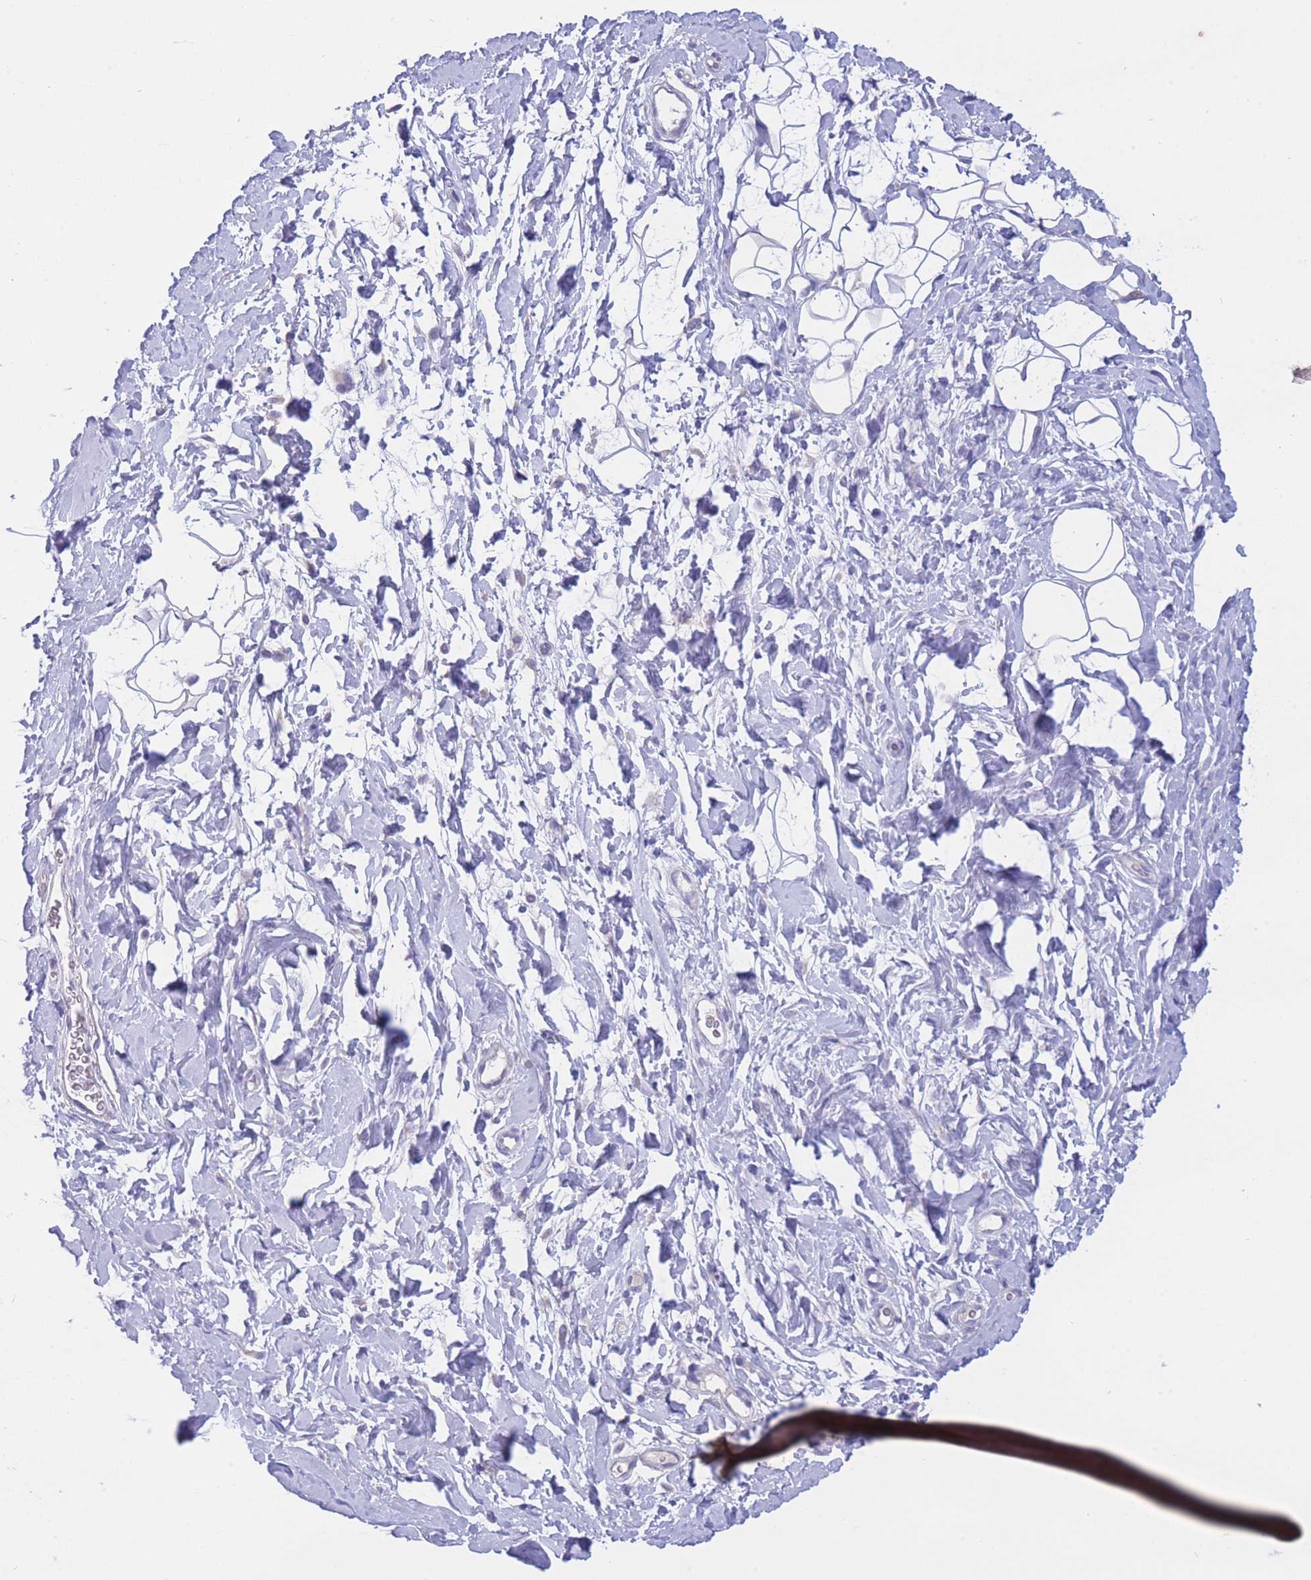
{"staining": {"intensity": "moderate", "quantity": "25%-75%", "location": "cytoplasmic/membranous"}, "tissue": "adipose tissue", "cell_type": "Adipocytes", "image_type": "normal", "snomed": [{"axis": "morphology", "description": "Normal tissue, NOS"}, {"axis": "topography", "description": "Breast"}], "caption": "Immunohistochemical staining of unremarkable adipose tissue demonstrates moderate cytoplasmic/membranous protein staining in approximately 25%-75% of adipocytes. The protein of interest is stained brown, and the nuclei are stained in blue (DAB IHC with brightfield microscopy, high magnification).", "gene": "CENPM", "patient": {"sex": "female", "age": 26}}